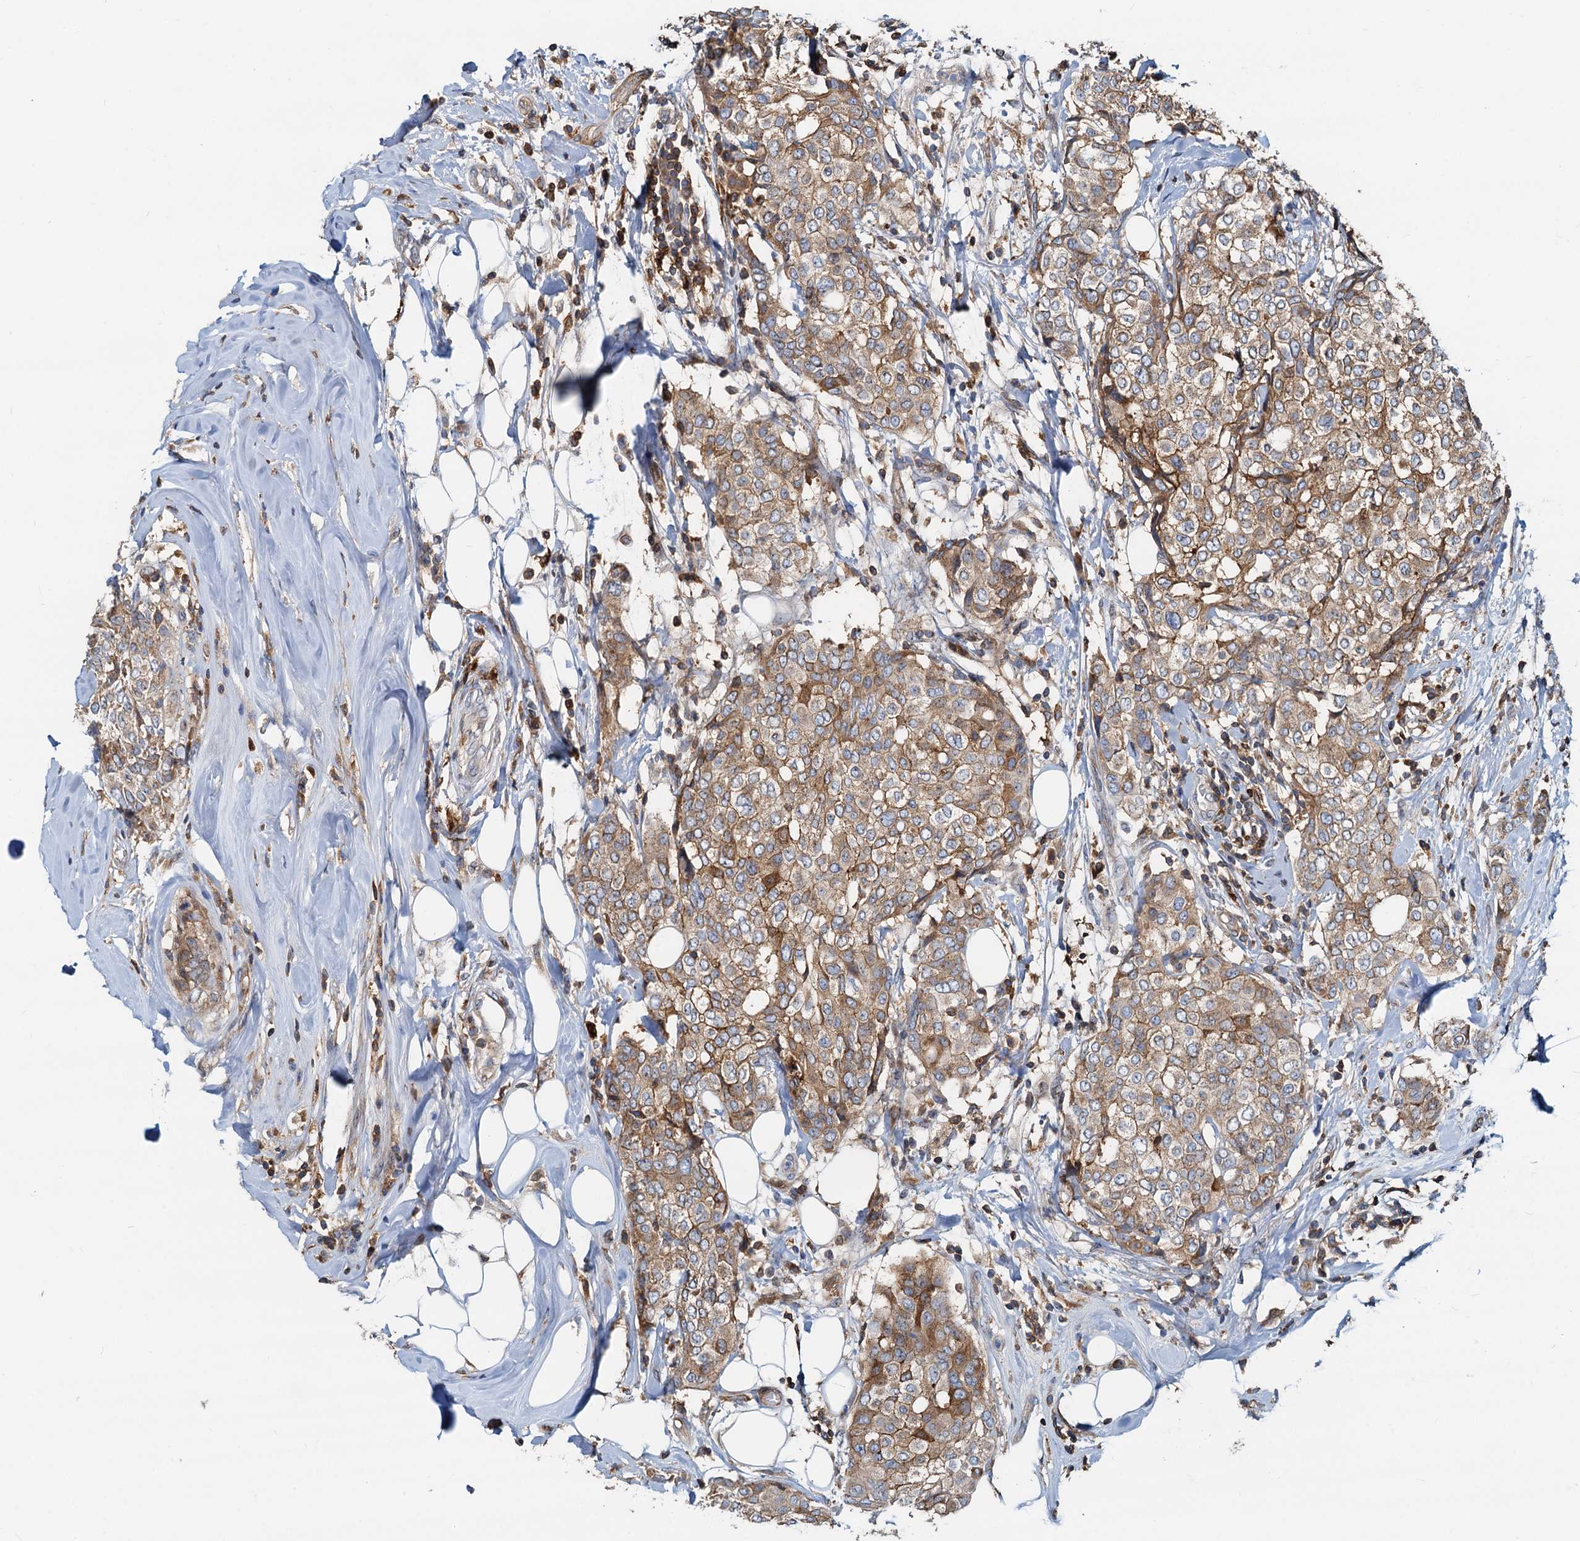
{"staining": {"intensity": "moderate", "quantity": ">75%", "location": "cytoplasmic/membranous"}, "tissue": "breast cancer", "cell_type": "Tumor cells", "image_type": "cancer", "snomed": [{"axis": "morphology", "description": "Lobular carcinoma"}, {"axis": "topography", "description": "Breast"}], "caption": "Moderate cytoplasmic/membranous staining for a protein is appreciated in about >75% of tumor cells of lobular carcinoma (breast) using IHC.", "gene": "LNX2", "patient": {"sex": "female", "age": 51}}